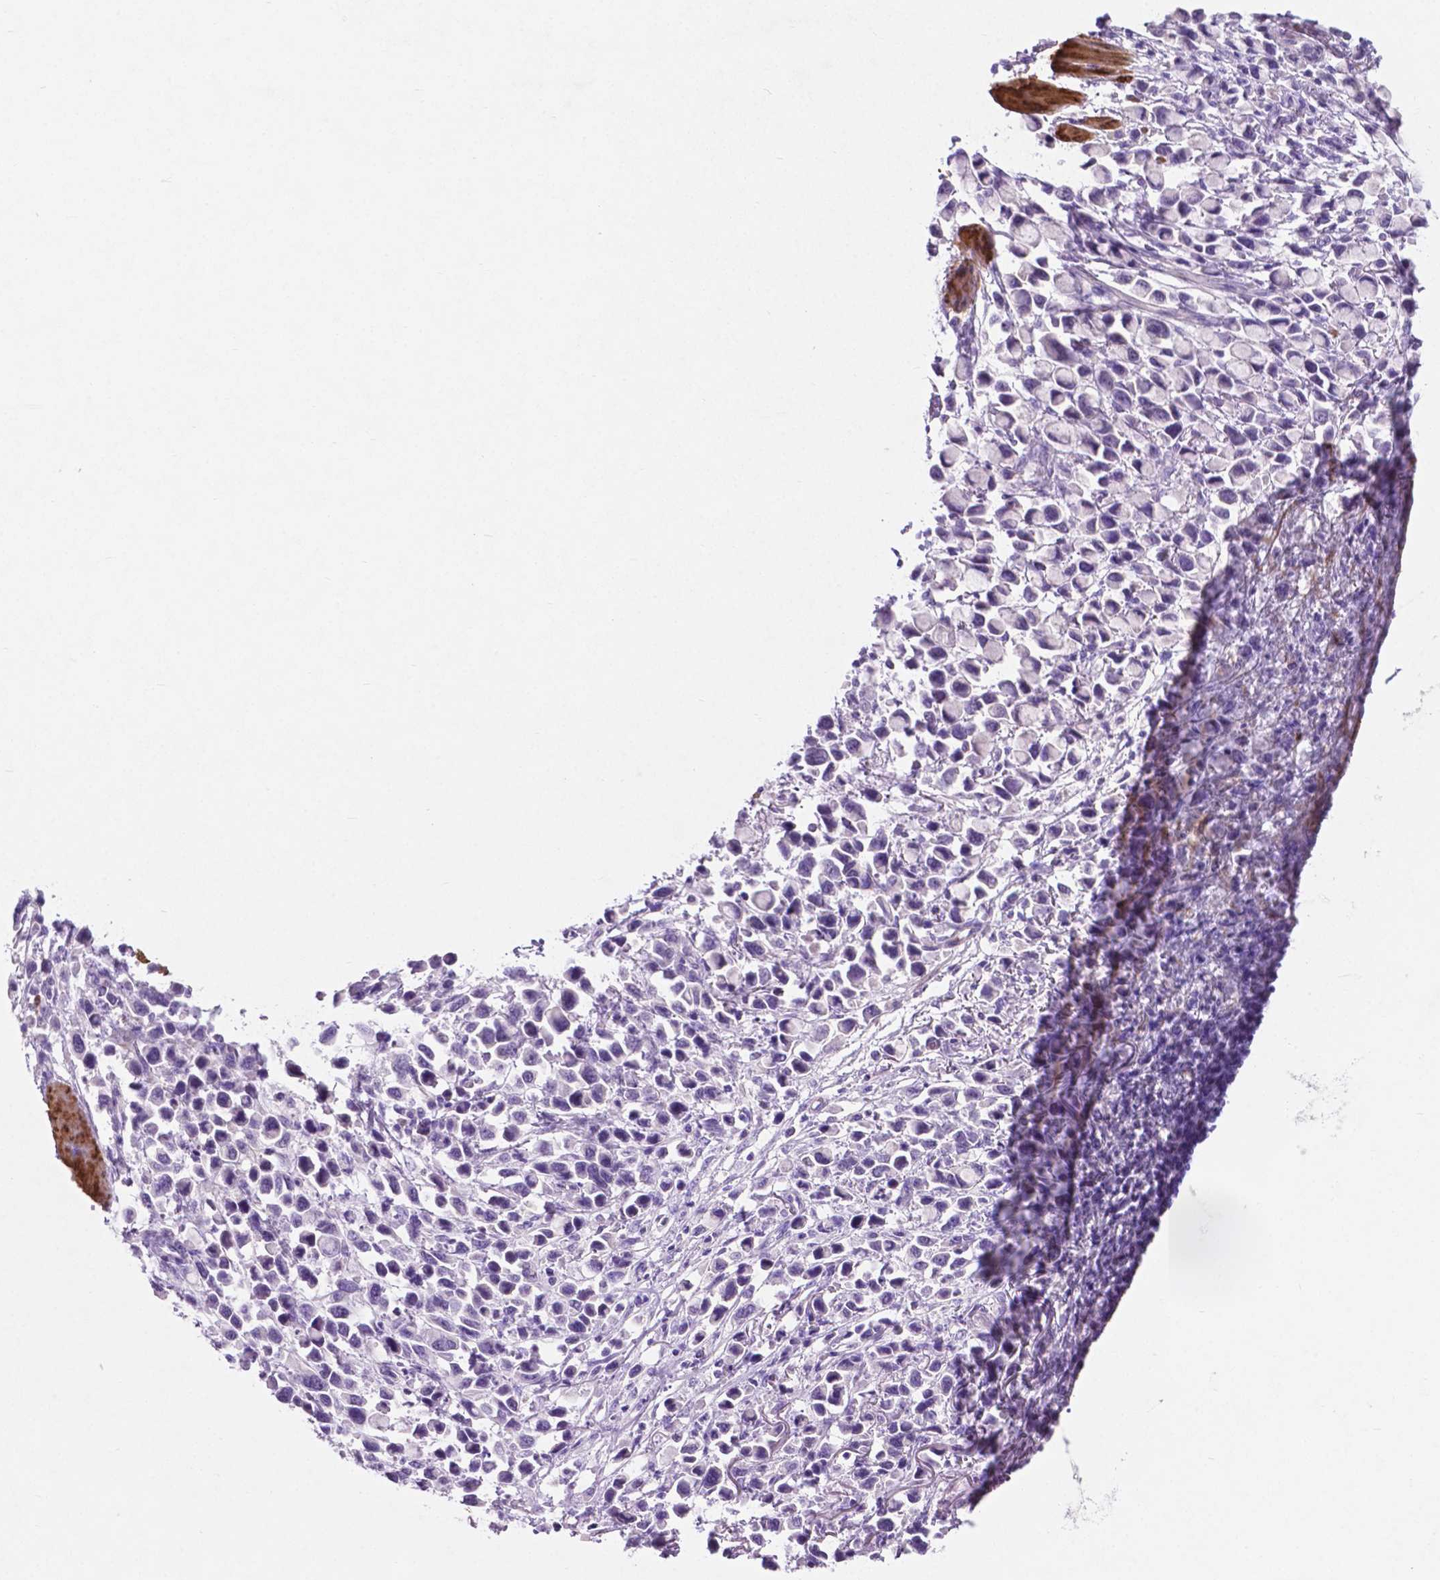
{"staining": {"intensity": "negative", "quantity": "none", "location": "none"}, "tissue": "stomach cancer", "cell_type": "Tumor cells", "image_type": "cancer", "snomed": [{"axis": "morphology", "description": "Adenocarcinoma, NOS"}, {"axis": "topography", "description": "Stomach"}], "caption": "Tumor cells show no significant protein staining in stomach cancer.", "gene": "ASPG", "patient": {"sex": "female", "age": 81}}